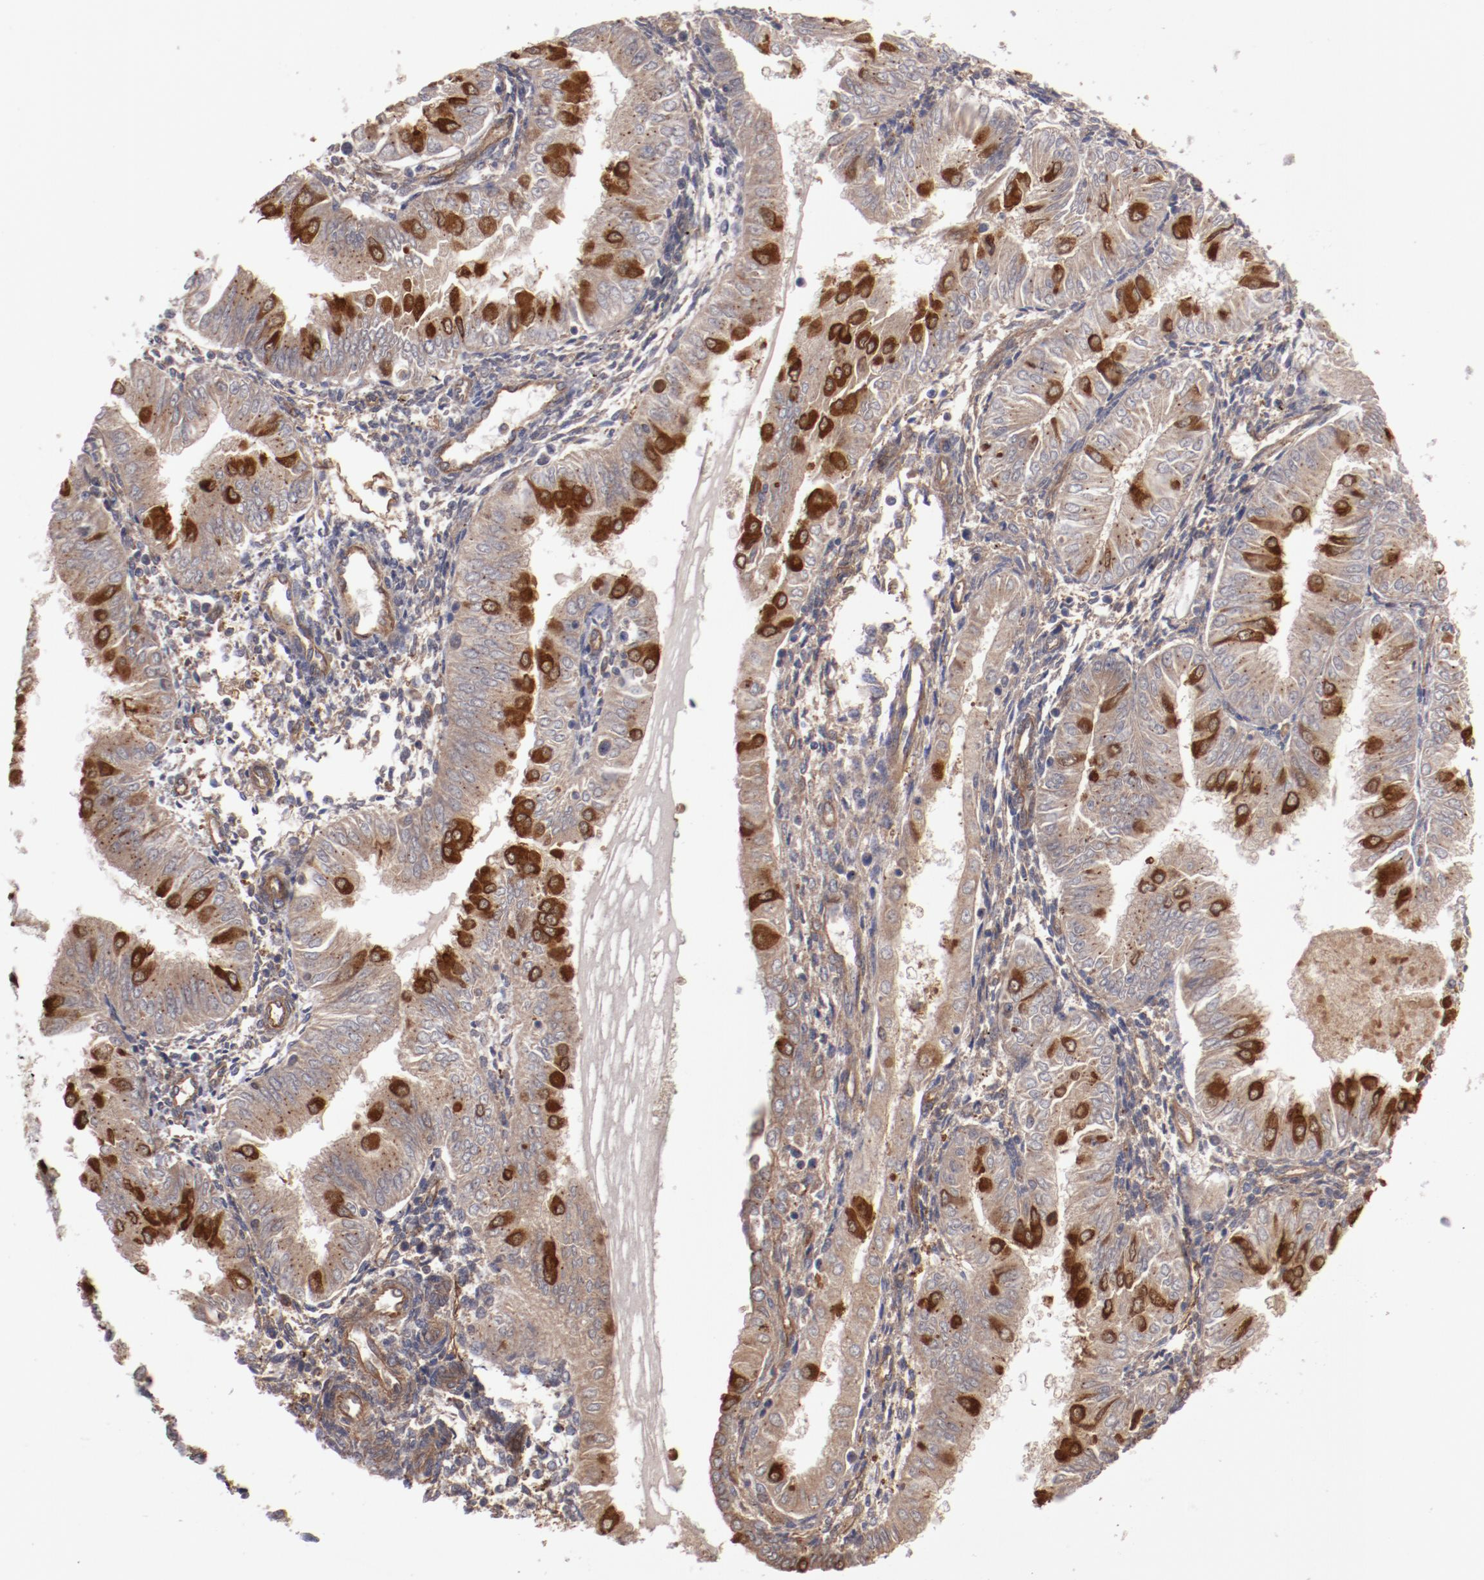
{"staining": {"intensity": "moderate", "quantity": "25%-75%", "location": "cytoplasmic/membranous"}, "tissue": "endometrial cancer", "cell_type": "Tumor cells", "image_type": "cancer", "snomed": [{"axis": "morphology", "description": "Adenocarcinoma, NOS"}, {"axis": "topography", "description": "Endometrium"}], "caption": "IHC of adenocarcinoma (endometrial) shows medium levels of moderate cytoplasmic/membranous staining in approximately 25%-75% of tumor cells.", "gene": "DNAAF2", "patient": {"sex": "female", "age": 53}}